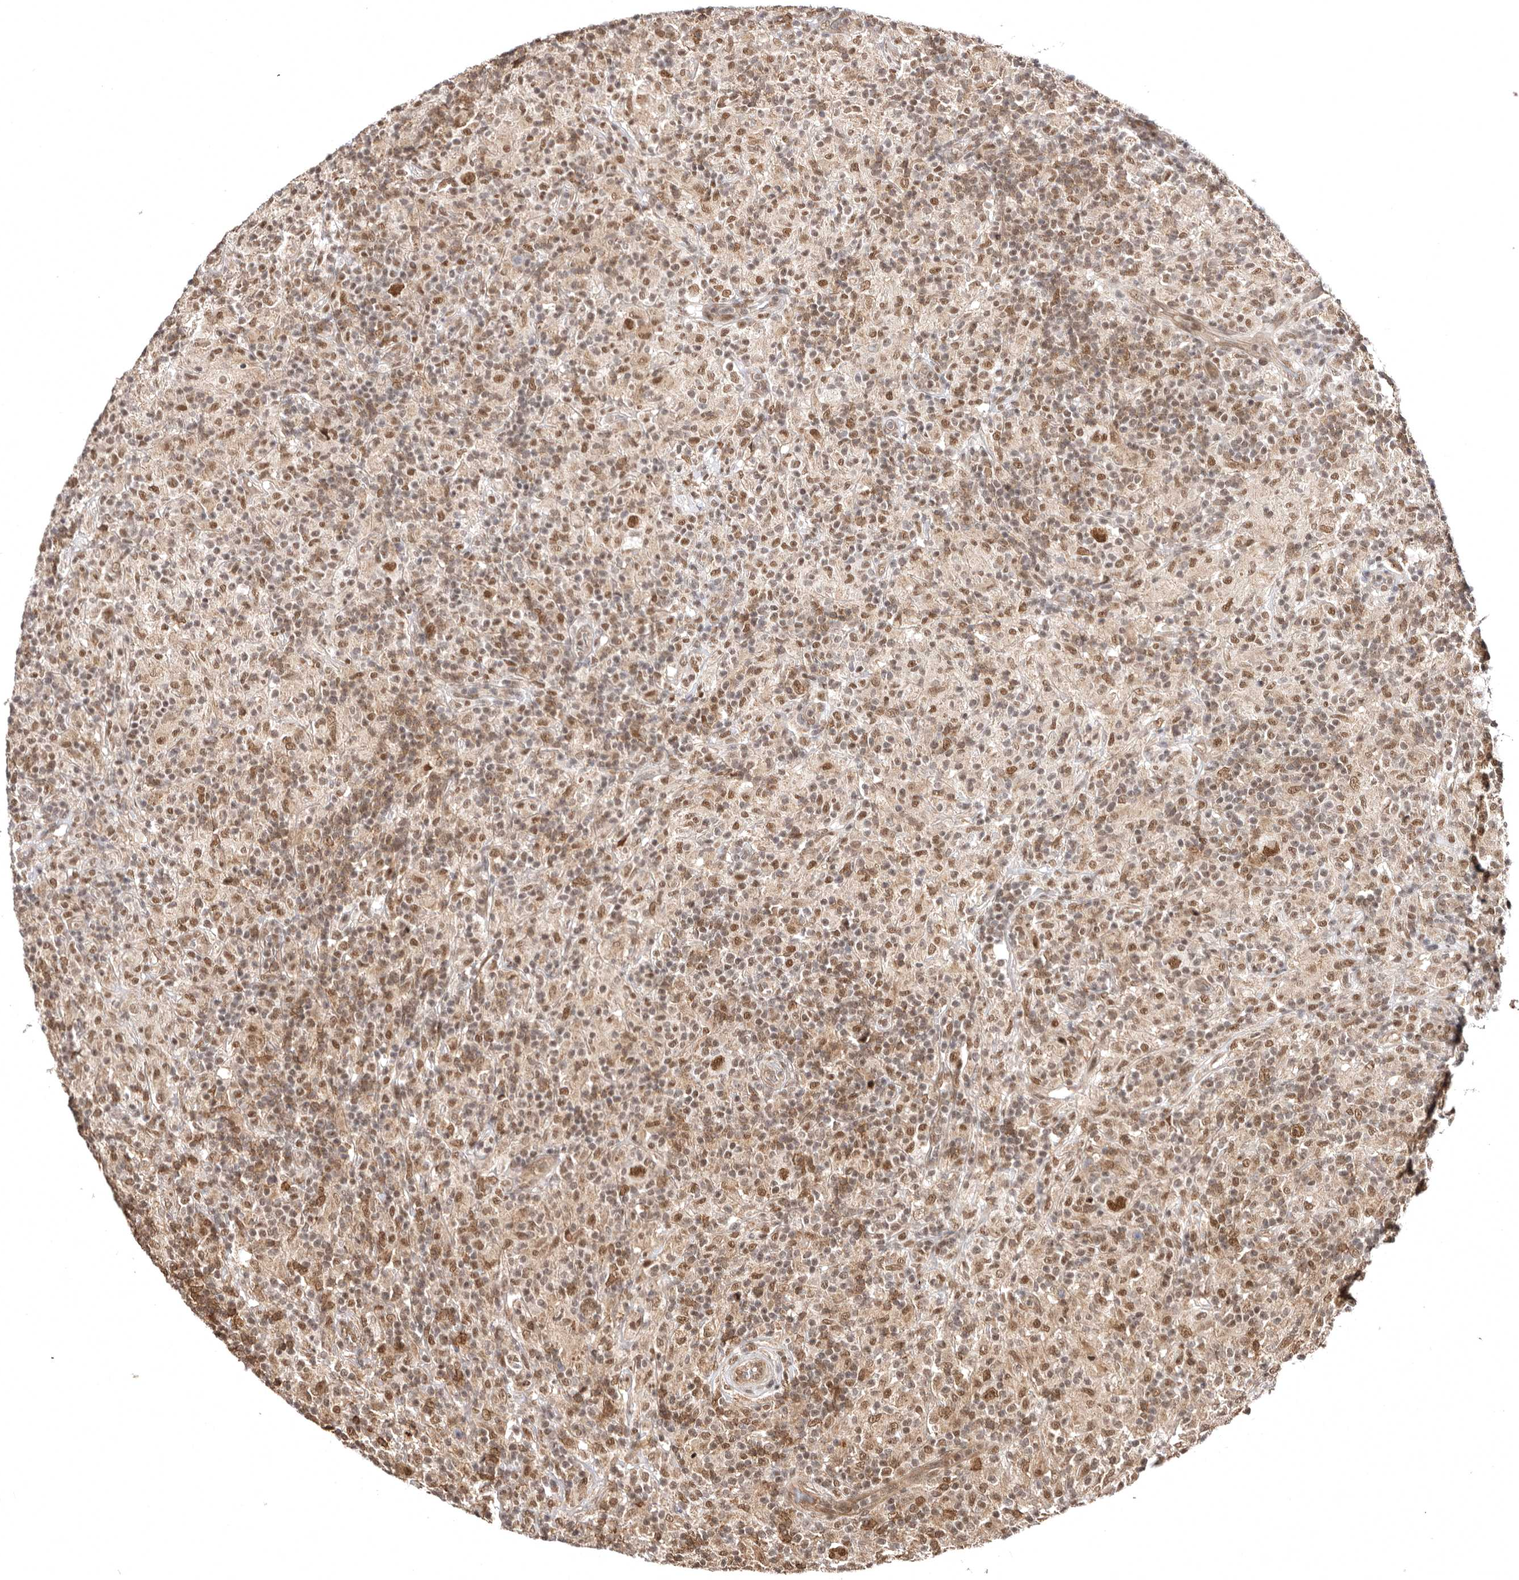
{"staining": {"intensity": "moderate", "quantity": ">75%", "location": "nuclear"}, "tissue": "lymphoma", "cell_type": "Tumor cells", "image_type": "cancer", "snomed": [{"axis": "morphology", "description": "Hodgkin's disease, NOS"}, {"axis": "topography", "description": "Lymph node"}], "caption": "Human Hodgkin's disease stained for a protein (brown) reveals moderate nuclear positive staining in about >75% of tumor cells.", "gene": "MED8", "patient": {"sex": "male", "age": 70}}